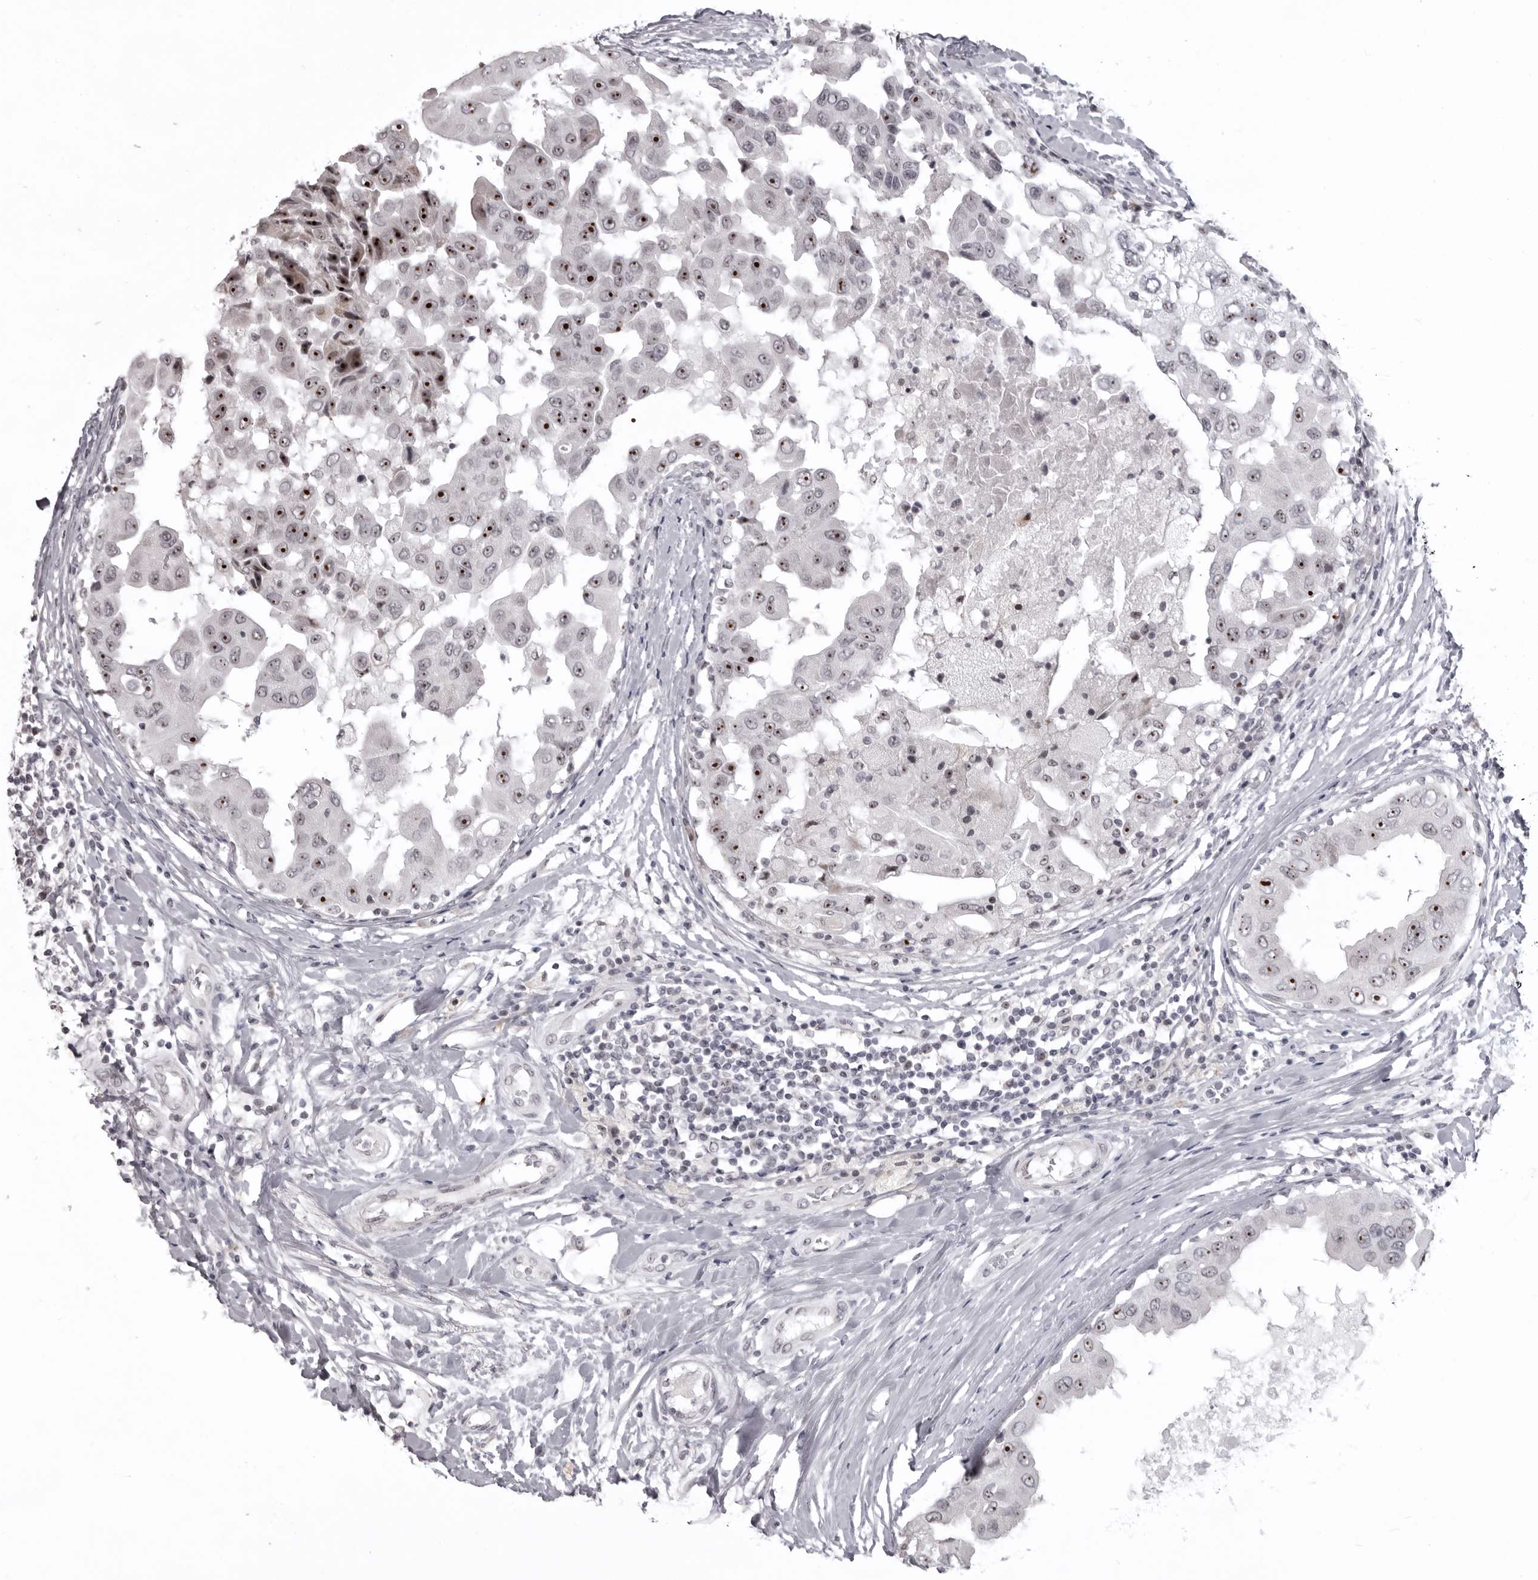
{"staining": {"intensity": "strong", "quantity": ">75%", "location": "nuclear"}, "tissue": "breast cancer", "cell_type": "Tumor cells", "image_type": "cancer", "snomed": [{"axis": "morphology", "description": "Duct carcinoma"}, {"axis": "topography", "description": "Breast"}], "caption": "DAB (3,3'-diaminobenzidine) immunohistochemical staining of invasive ductal carcinoma (breast) demonstrates strong nuclear protein positivity in about >75% of tumor cells.", "gene": "HELZ", "patient": {"sex": "female", "age": 27}}